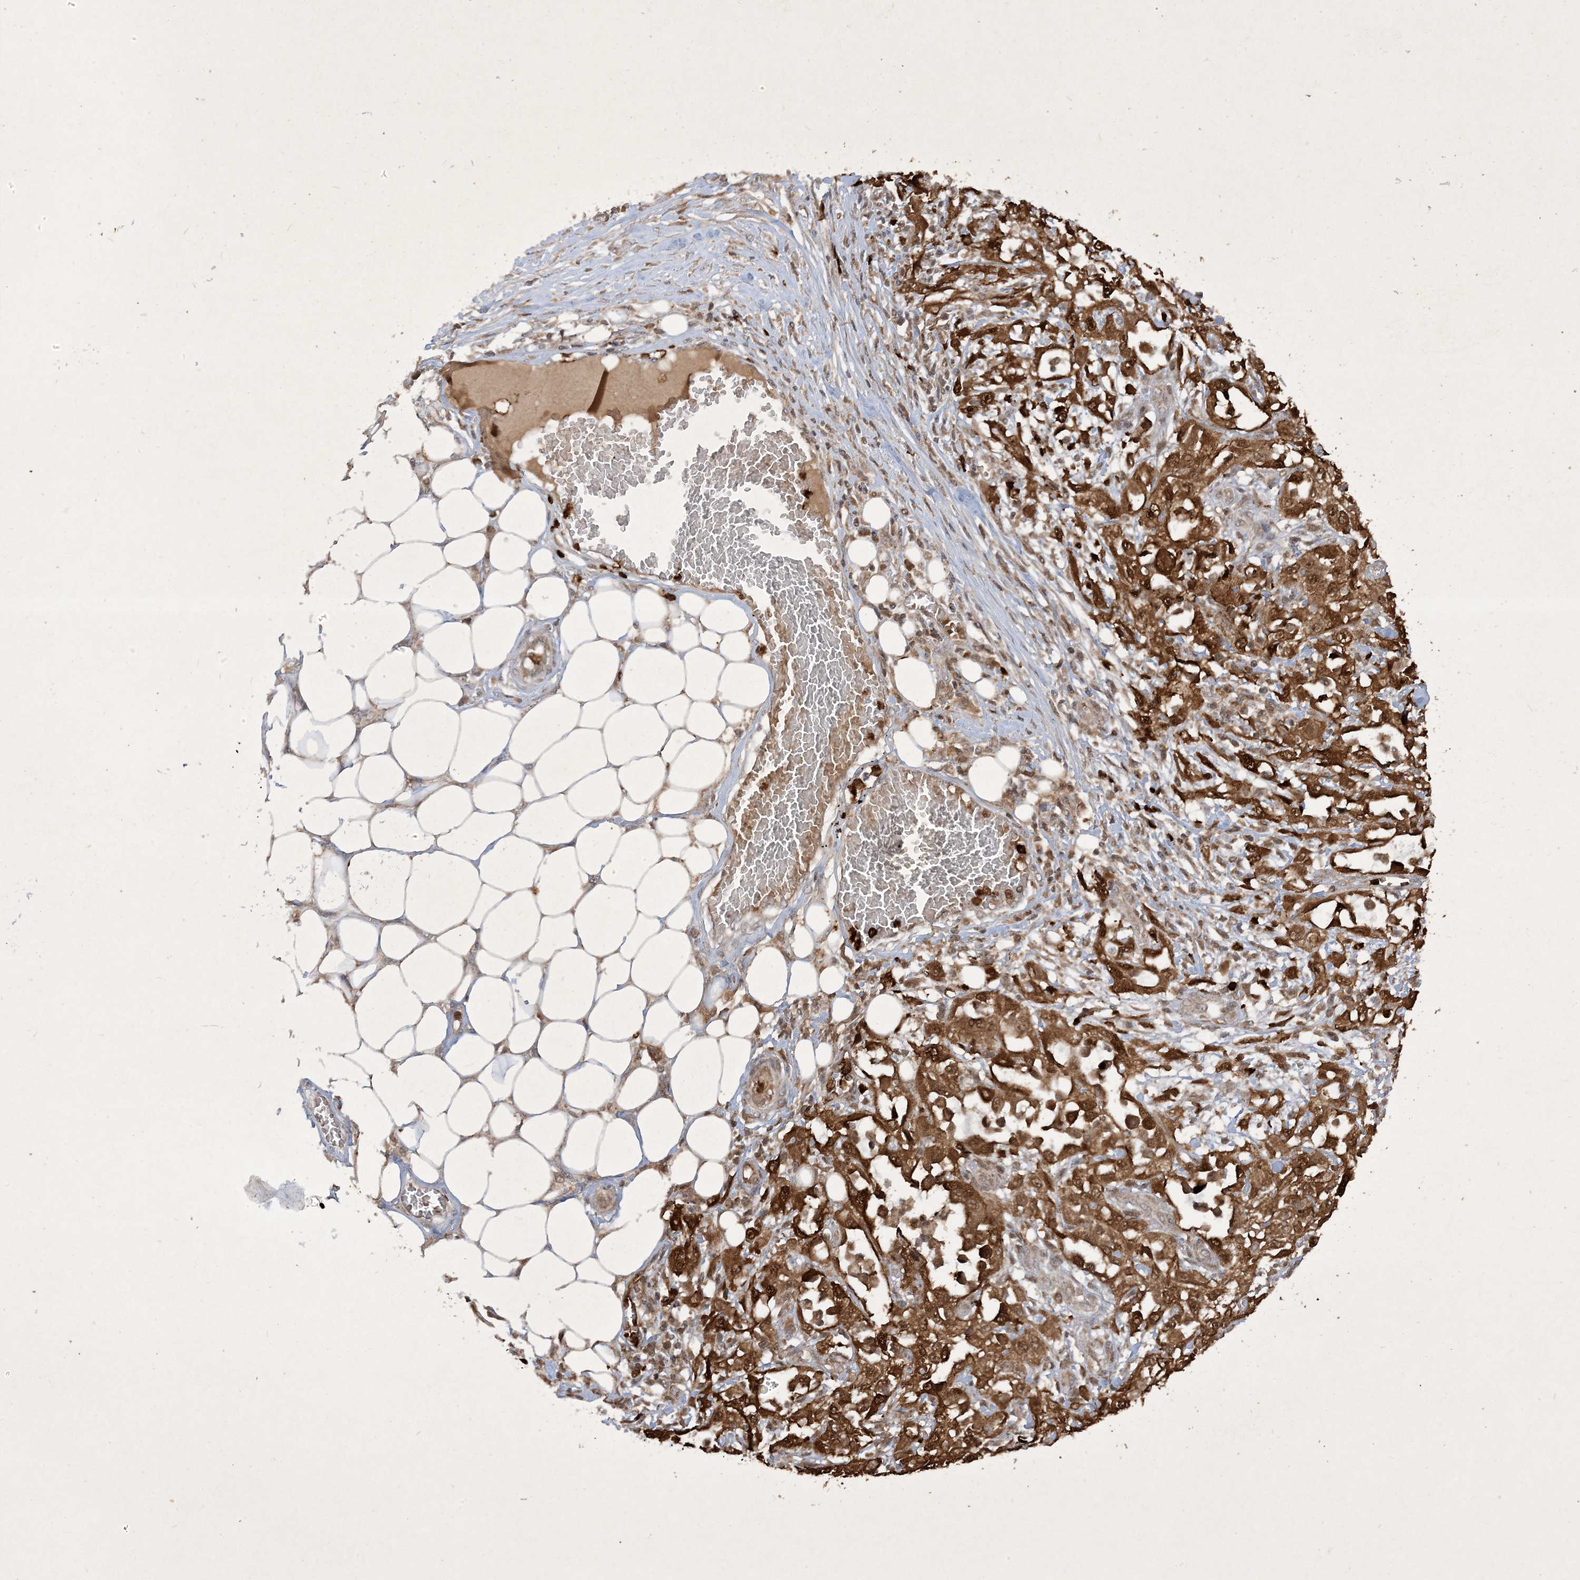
{"staining": {"intensity": "strong", "quantity": ">75%", "location": "cytoplasmic/membranous,nuclear"}, "tissue": "skin cancer", "cell_type": "Tumor cells", "image_type": "cancer", "snomed": [{"axis": "morphology", "description": "Squamous cell carcinoma, NOS"}, {"axis": "morphology", "description": "Squamous cell carcinoma, metastatic, NOS"}, {"axis": "topography", "description": "Skin"}, {"axis": "topography", "description": "Lymph node"}], "caption": "Immunohistochemical staining of squamous cell carcinoma (skin) exhibits high levels of strong cytoplasmic/membranous and nuclear expression in approximately >75% of tumor cells.", "gene": "ZNF213", "patient": {"sex": "male", "age": 75}}